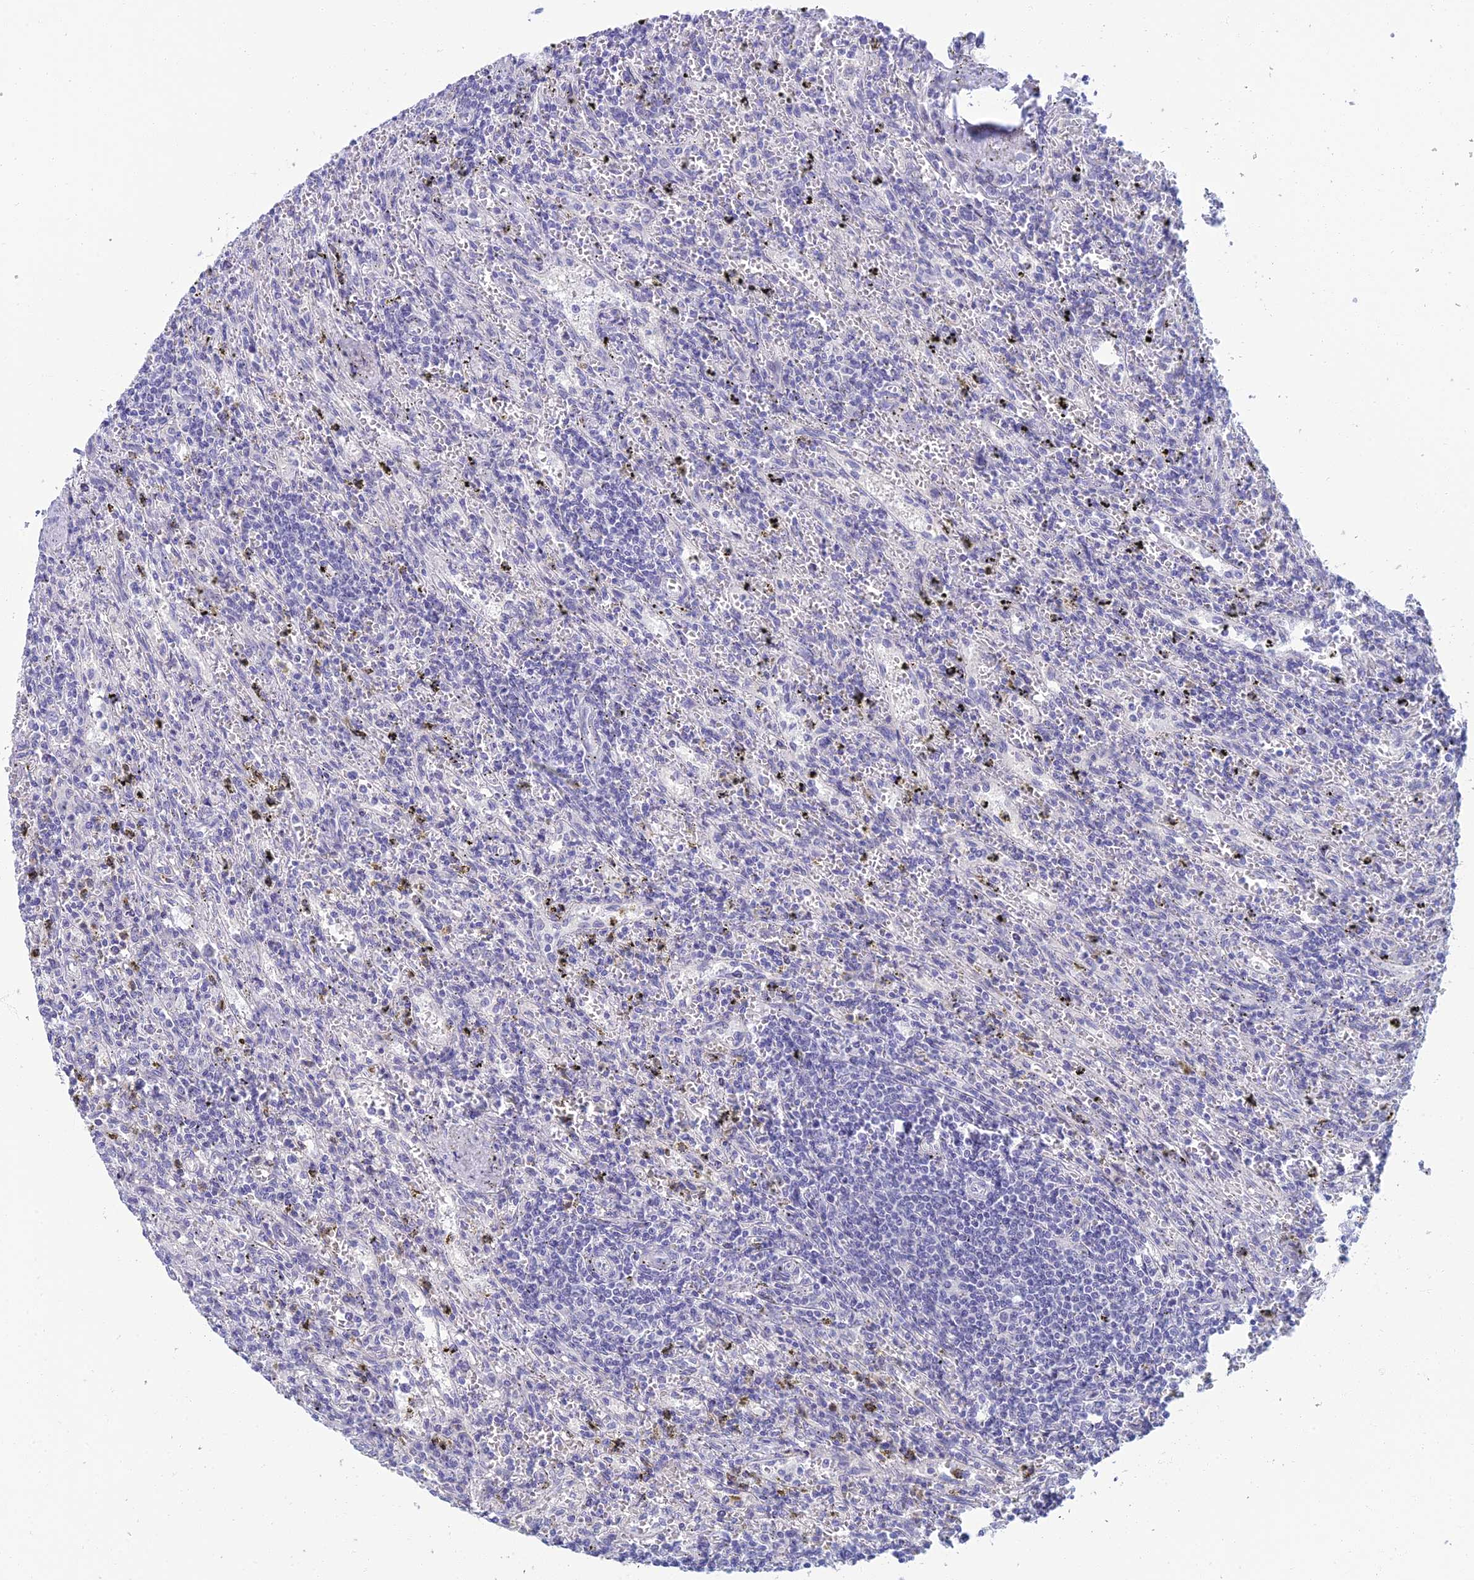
{"staining": {"intensity": "negative", "quantity": "none", "location": "none"}, "tissue": "lymphoma", "cell_type": "Tumor cells", "image_type": "cancer", "snomed": [{"axis": "morphology", "description": "Malignant lymphoma, non-Hodgkin's type, Low grade"}, {"axis": "topography", "description": "Spleen"}], "caption": "Immunohistochemistry (IHC) micrograph of human malignant lymphoma, non-Hodgkin's type (low-grade) stained for a protein (brown), which reveals no expression in tumor cells.", "gene": "NEURL1", "patient": {"sex": "male", "age": 76}}